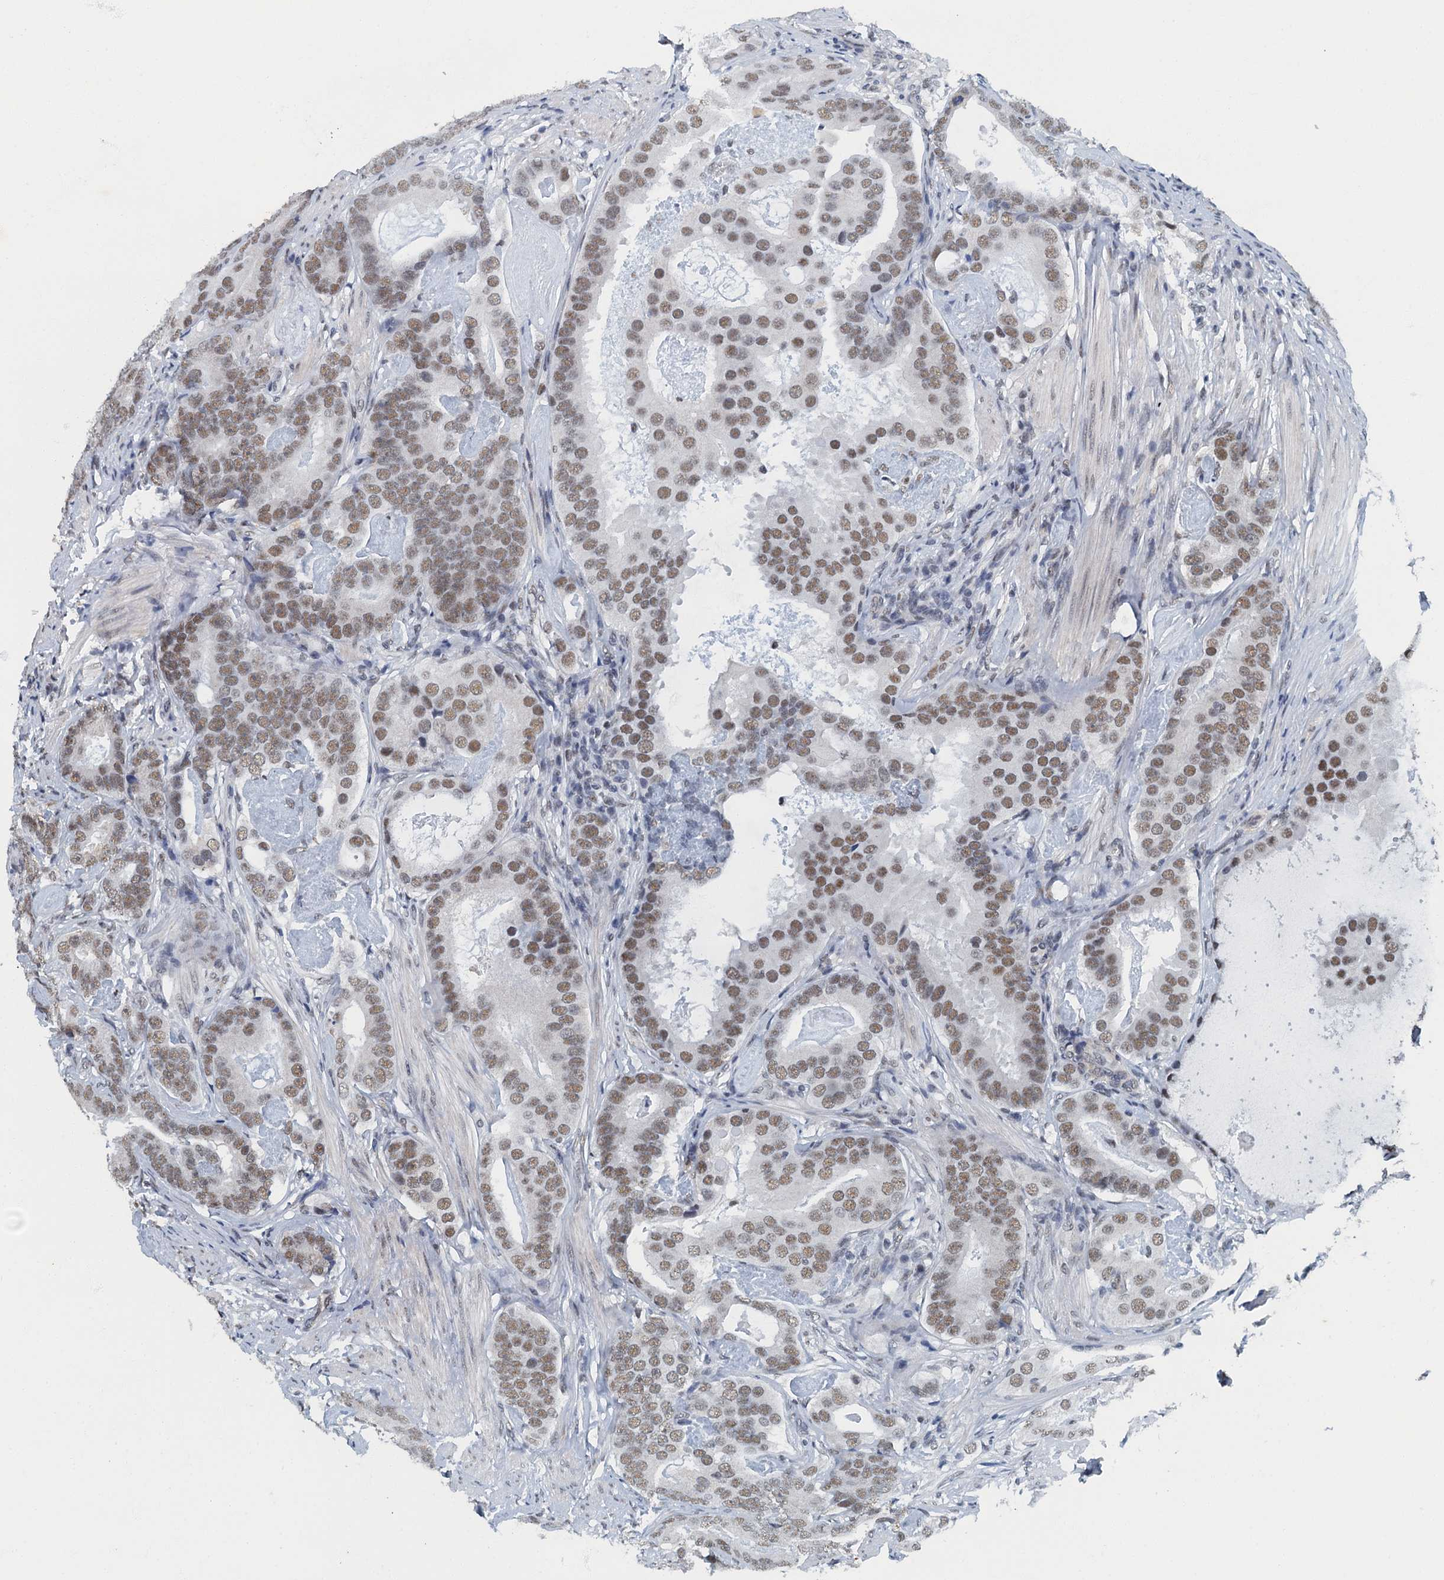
{"staining": {"intensity": "moderate", "quantity": ">75%", "location": "nuclear"}, "tissue": "prostate cancer", "cell_type": "Tumor cells", "image_type": "cancer", "snomed": [{"axis": "morphology", "description": "Adenocarcinoma, Low grade"}, {"axis": "topography", "description": "Prostate"}], "caption": "Immunohistochemistry (IHC) of human prostate cancer shows medium levels of moderate nuclear staining in approximately >75% of tumor cells. The staining is performed using DAB (3,3'-diaminobenzidine) brown chromogen to label protein expression. The nuclei are counter-stained blue using hematoxylin.", "gene": "GADL1", "patient": {"sex": "male", "age": 71}}